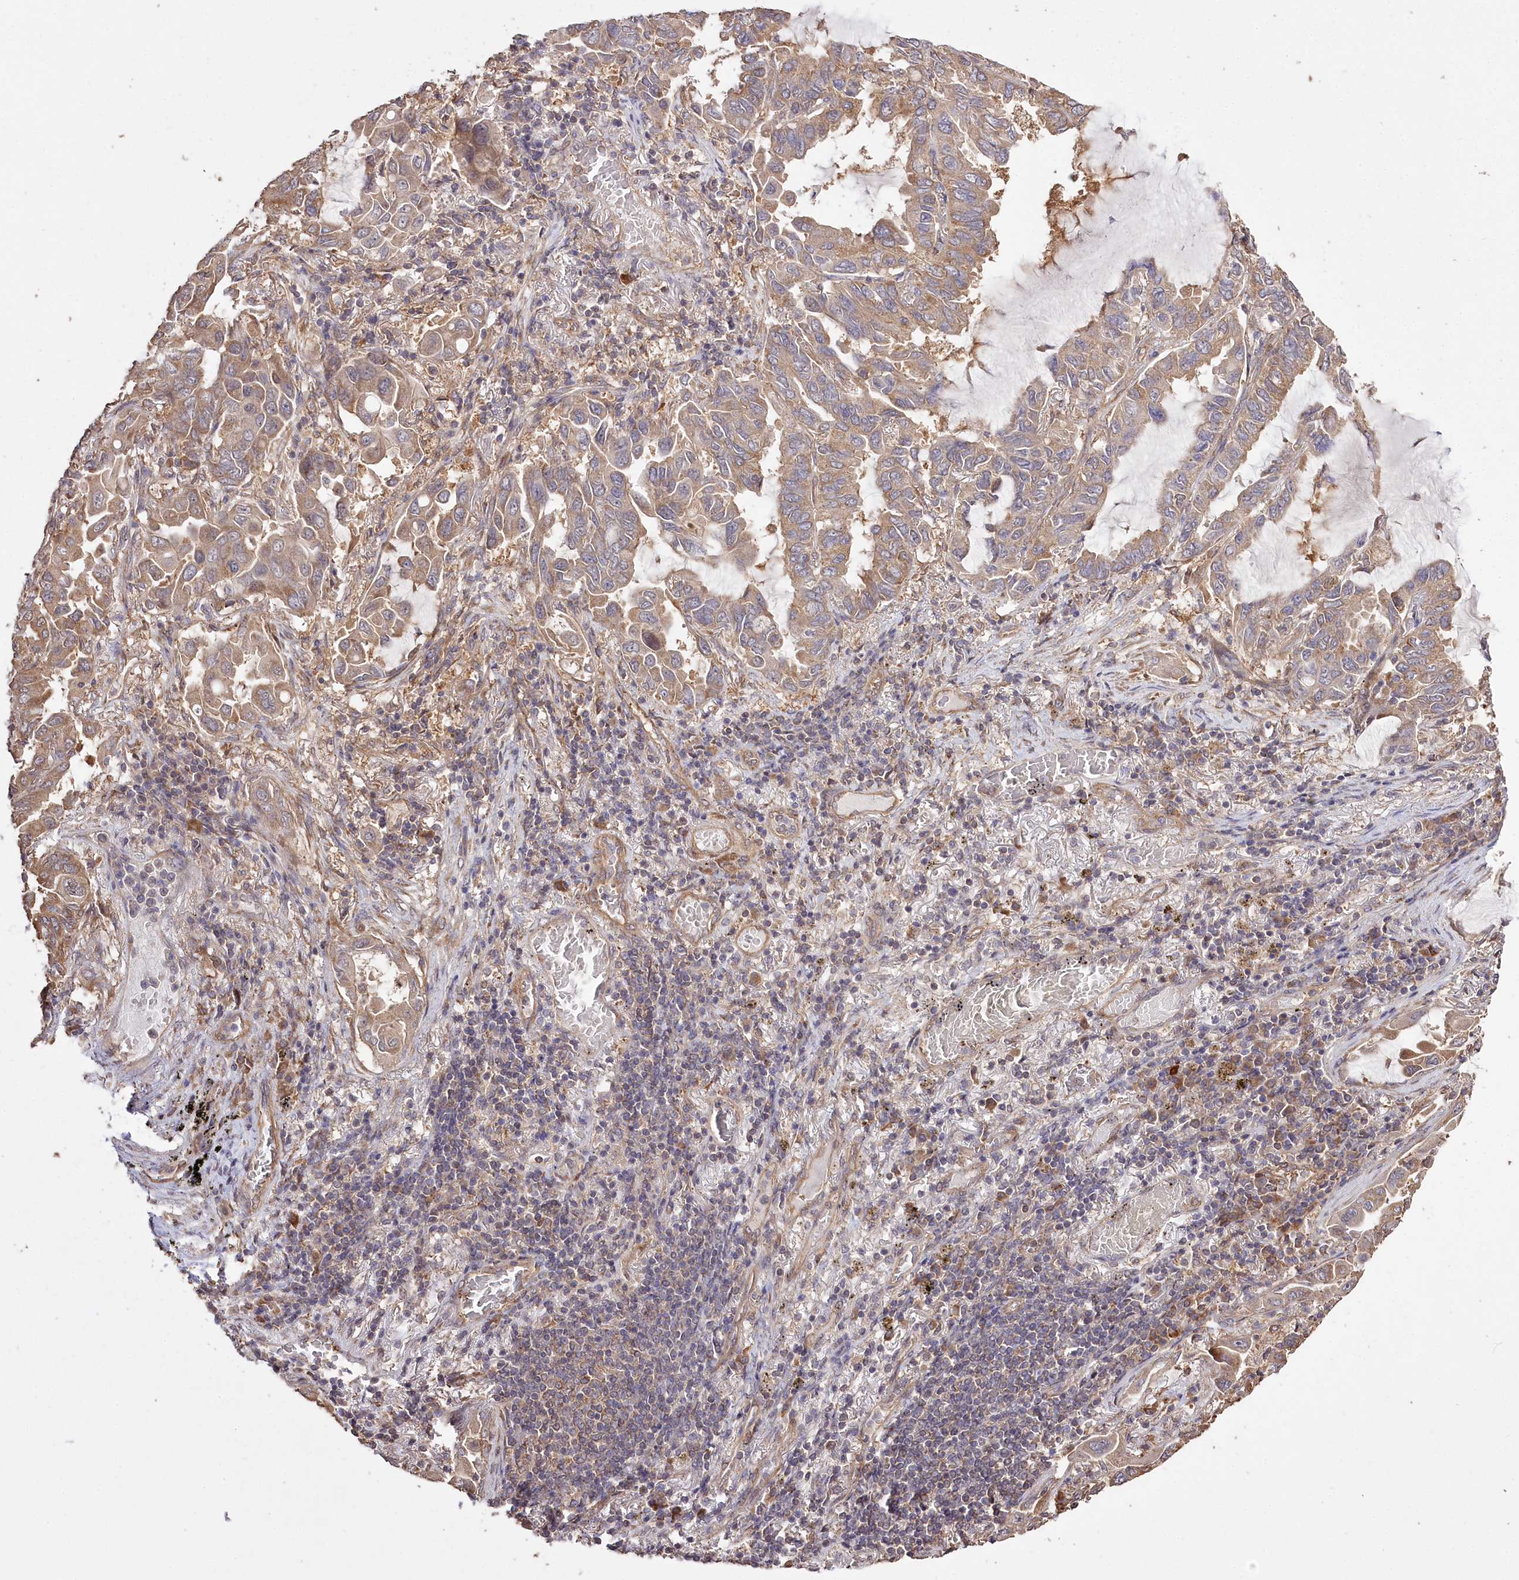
{"staining": {"intensity": "moderate", "quantity": "25%-75%", "location": "cytoplasmic/membranous"}, "tissue": "lung cancer", "cell_type": "Tumor cells", "image_type": "cancer", "snomed": [{"axis": "morphology", "description": "Adenocarcinoma, NOS"}, {"axis": "topography", "description": "Lung"}], "caption": "This histopathology image reveals lung cancer stained with immunohistochemistry (IHC) to label a protein in brown. The cytoplasmic/membranous of tumor cells show moderate positivity for the protein. Nuclei are counter-stained blue.", "gene": "PRSS53", "patient": {"sex": "male", "age": 64}}